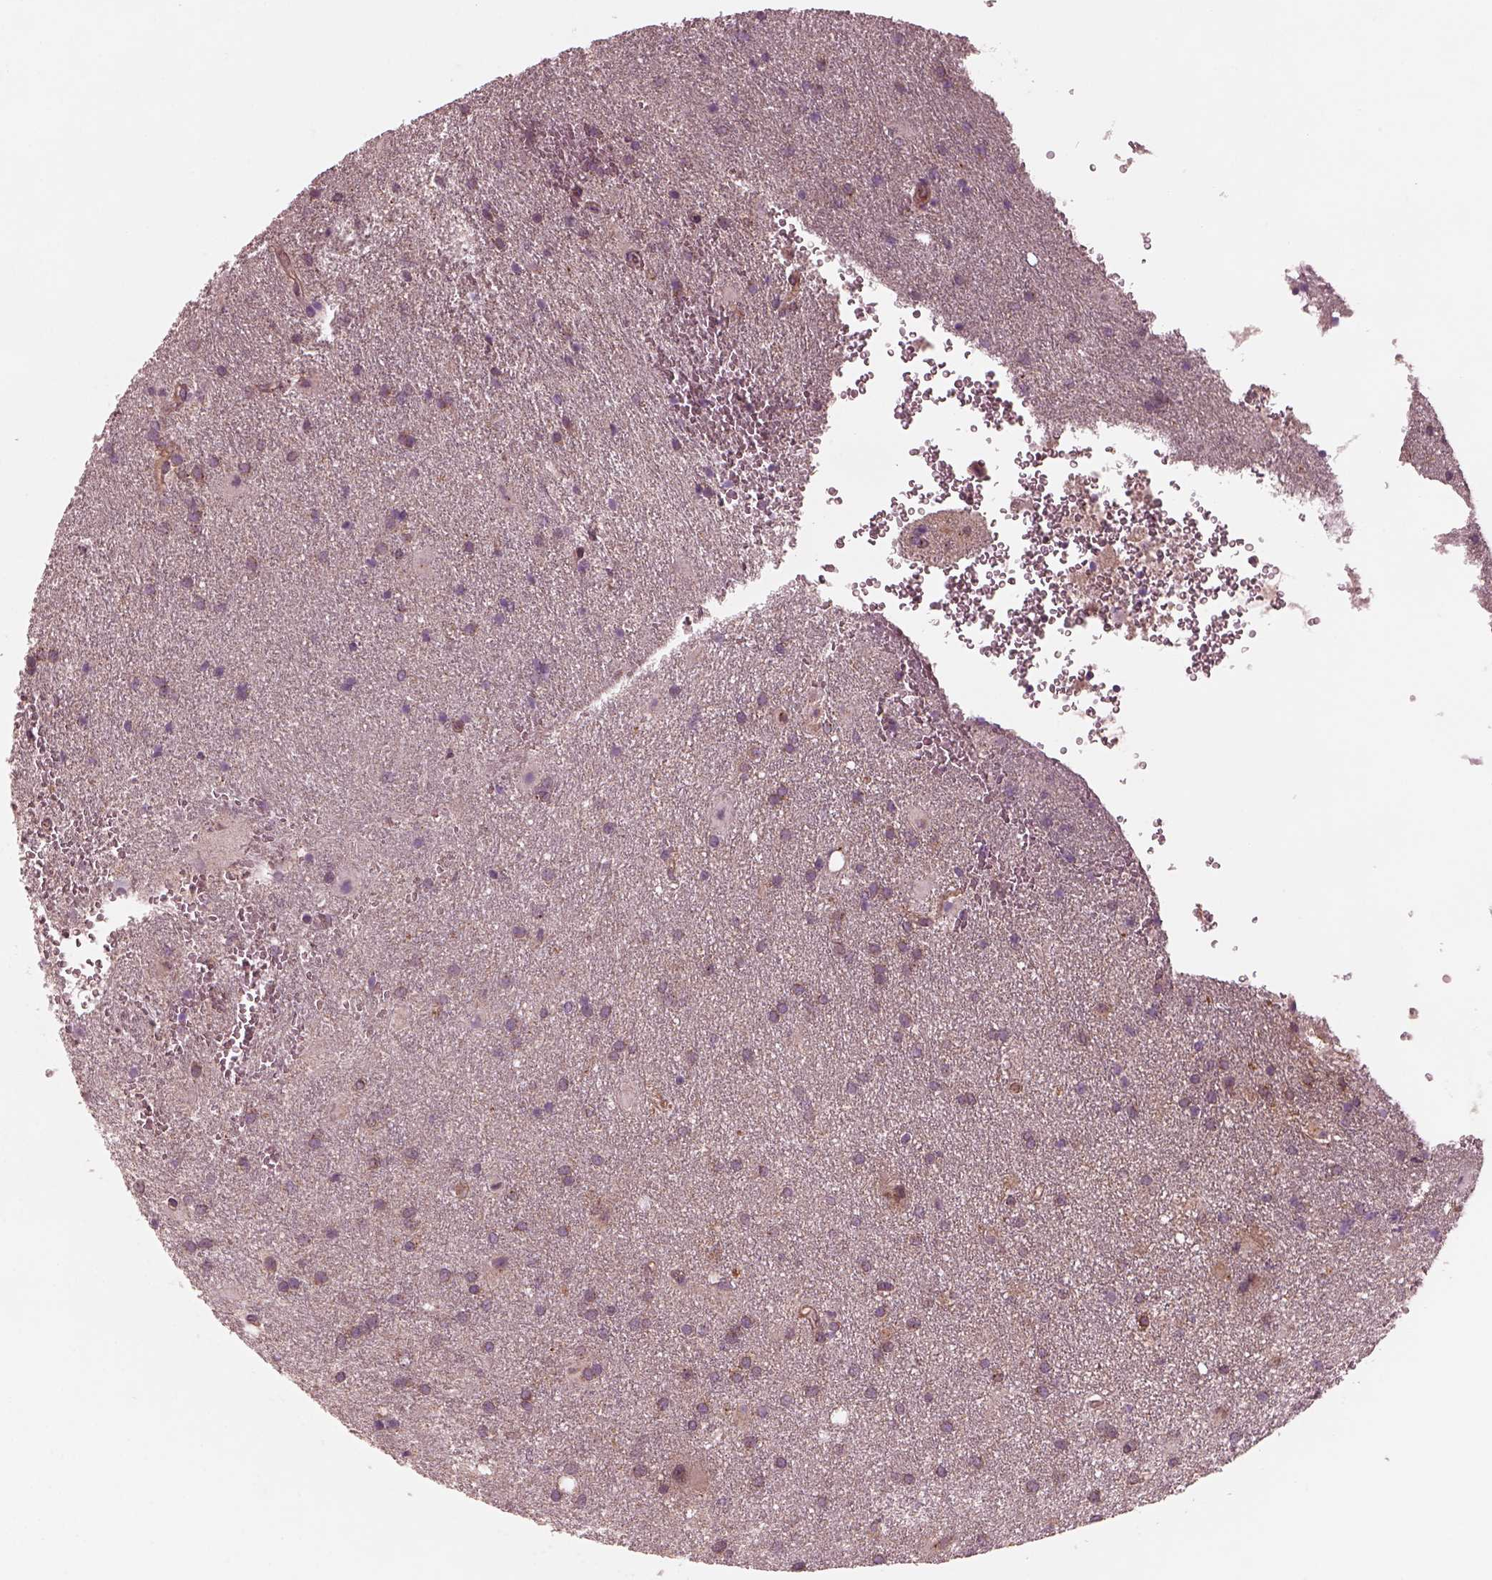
{"staining": {"intensity": "weak", "quantity": ">75%", "location": "cytoplasmic/membranous"}, "tissue": "glioma", "cell_type": "Tumor cells", "image_type": "cancer", "snomed": [{"axis": "morphology", "description": "Glioma, malignant, Low grade"}, {"axis": "topography", "description": "Brain"}], "caption": "Immunohistochemical staining of human malignant glioma (low-grade) displays low levels of weak cytoplasmic/membranous staining in approximately >75% of tumor cells.", "gene": "TUBG1", "patient": {"sex": "male", "age": 58}}